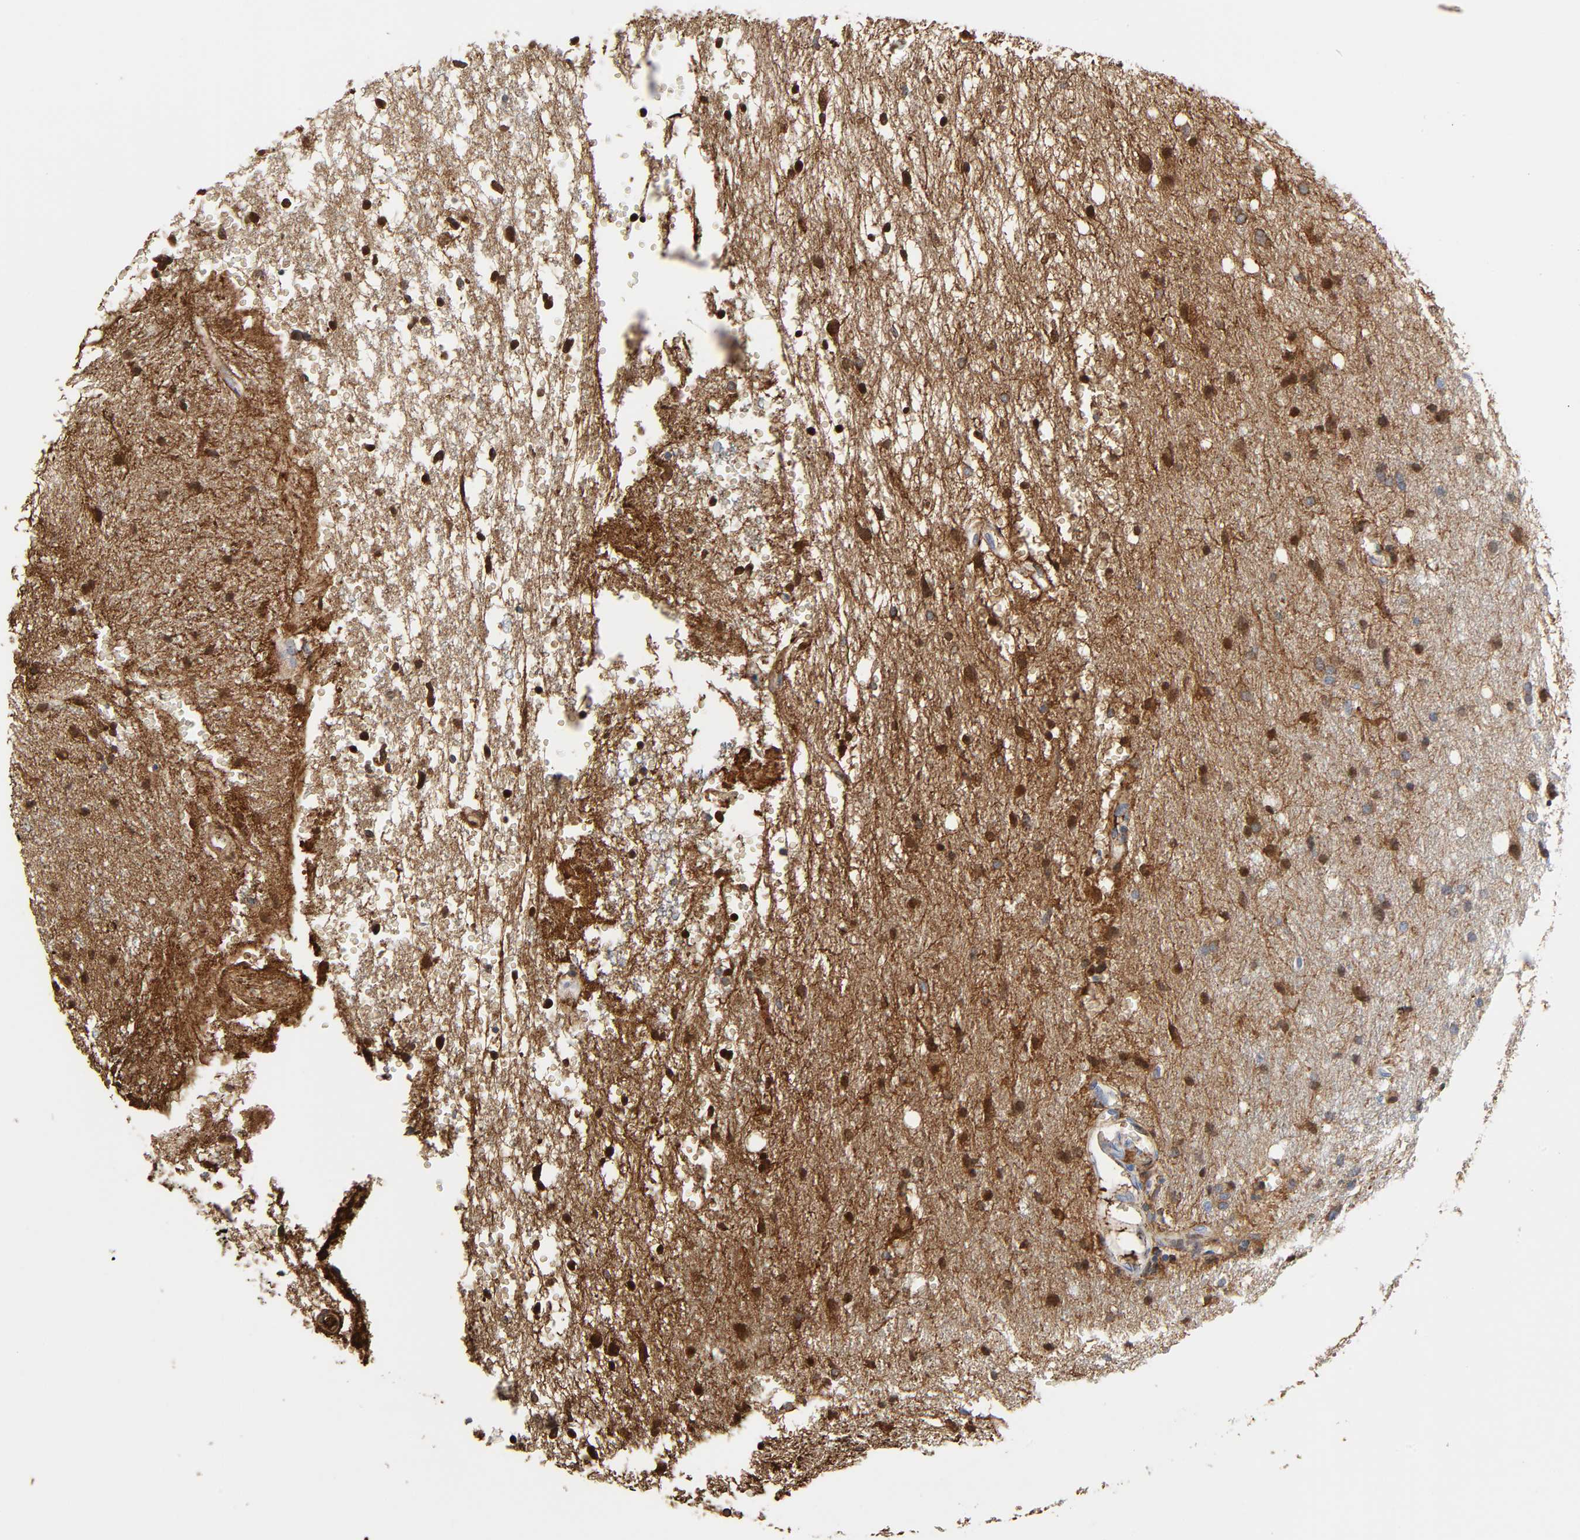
{"staining": {"intensity": "moderate", "quantity": "25%-75%", "location": "cytoplasmic/membranous"}, "tissue": "glioma", "cell_type": "Tumor cells", "image_type": "cancer", "snomed": [{"axis": "morphology", "description": "Glioma, malignant, High grade"}, {"axis": "topography", "description": "Brain"}], "caption": "Immunohistochemical staining of glioma reveals medium levels of moderate cytoplasmic/membranous protein positivity in approximately 25%-75% of tumor cells.", "gene": "C3", "patient": {"sex": "female", "age": 59}}